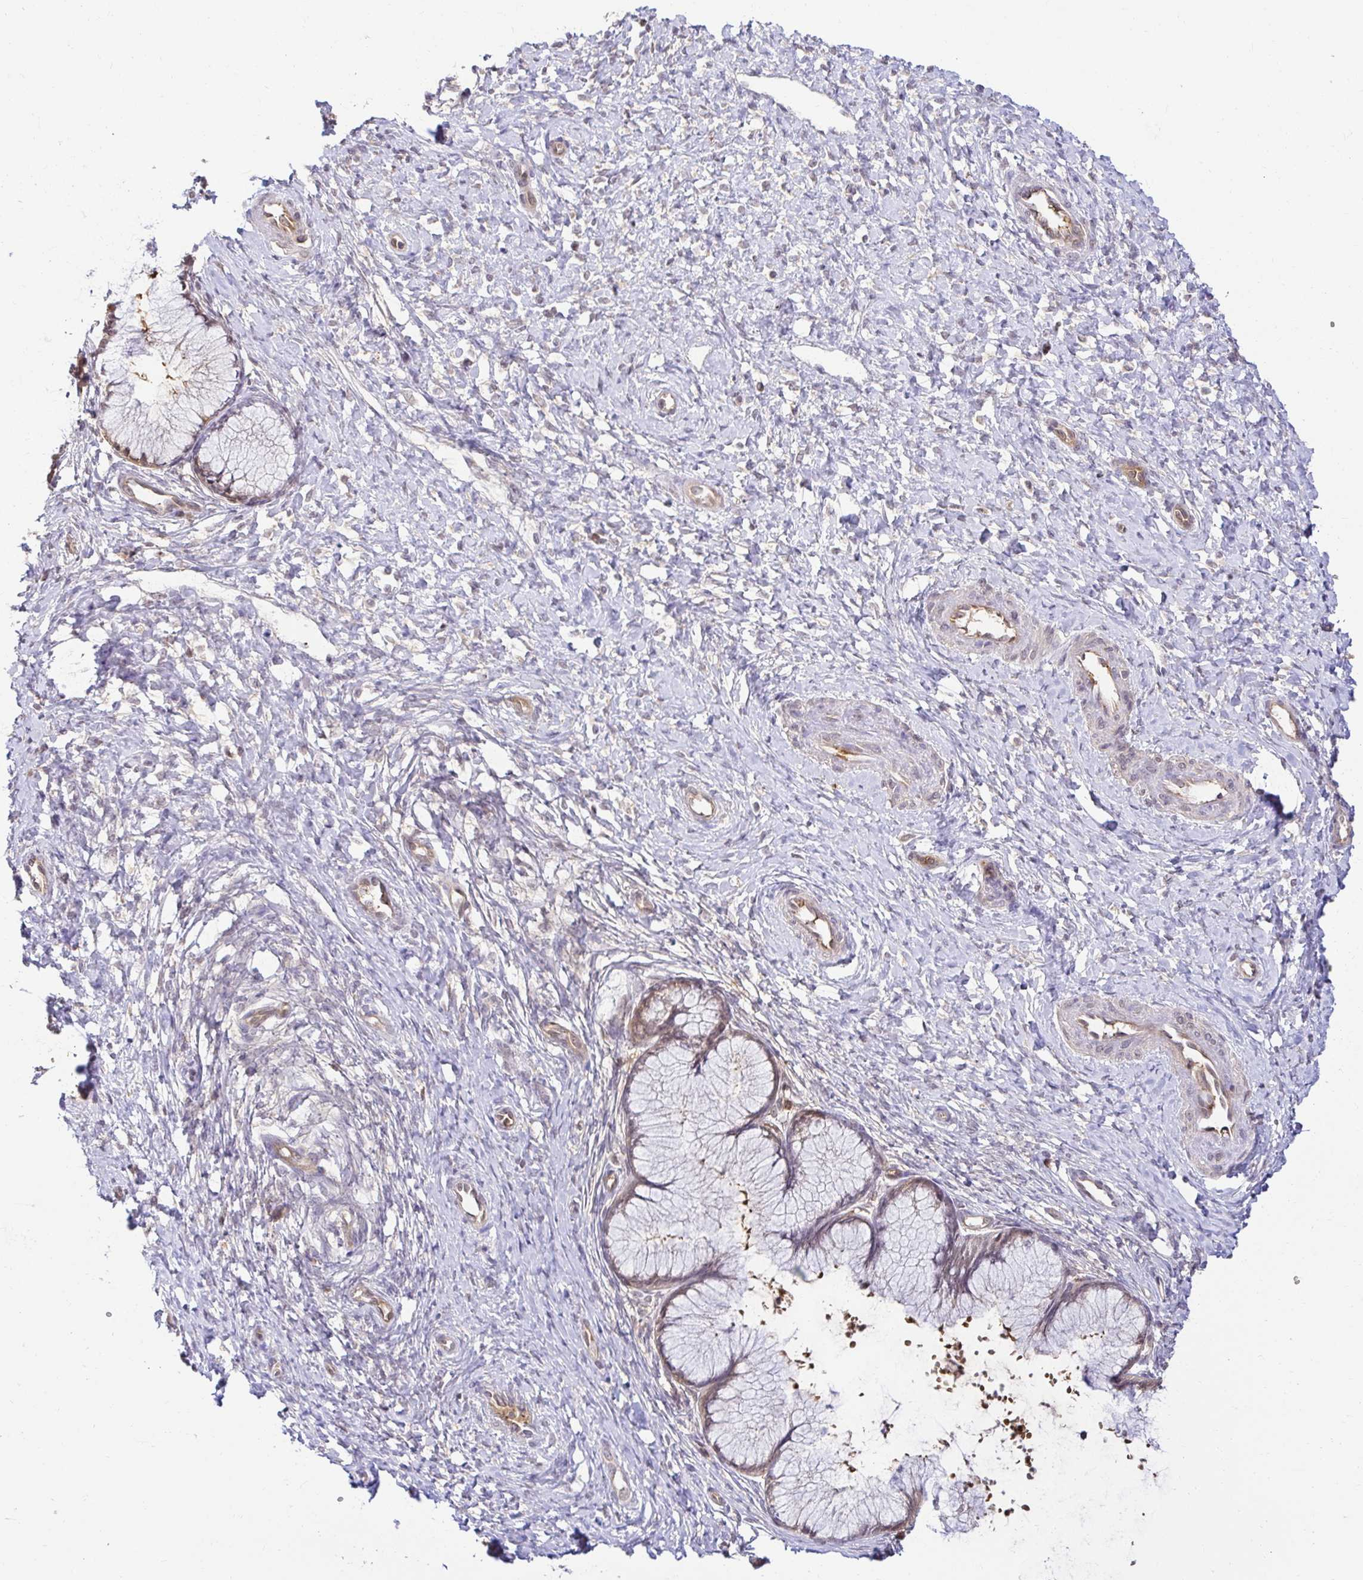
{"staining": {"intensity": "moderate", "quantity": "25%-75%", "location": "cytoplasmic/membranous,nuclear"}, "tissue": "cervix", "cell_type": "Glandular cells", "image_type": "normal", "snomed": [{"axis": "morphology", "description": "Normal tissue, NOS"}, {"axis": "topography", "description": "Cervix"}], "caption": "Benign cervix displays moderate cytoplasmic/membranous,nuclear positivity in approximately 25%-75% of glandular cells (IHC, brightfield microscopy, high magnification)..", "gene": "PSMA4", "patient": {"sex": "female", "age": 37}}